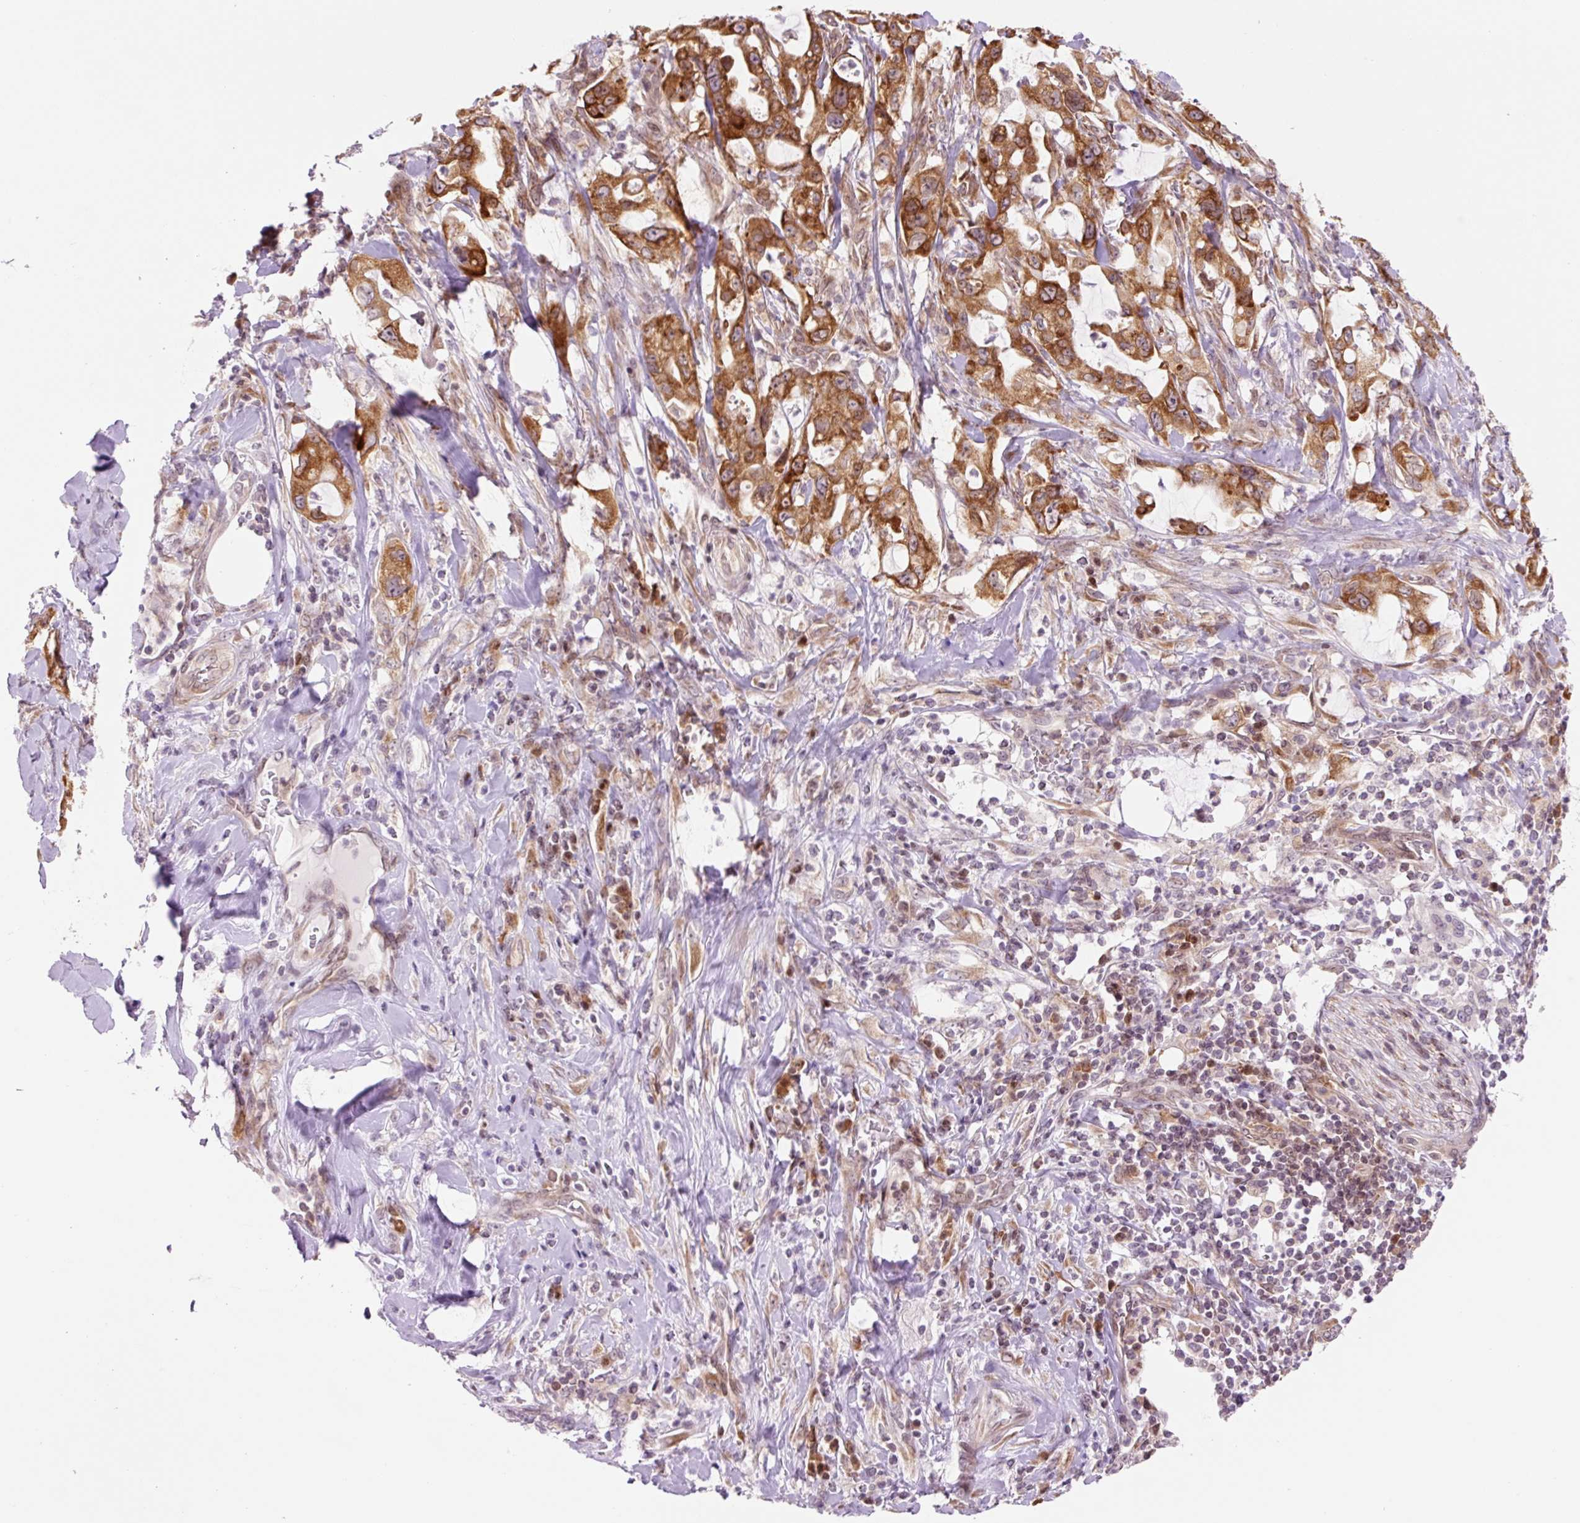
{"staining": {"intensity": "strong", "quantity": ">75%", "location": "cytoplasmic/membranous"}, "tissue": "pancreatic cancer", "cell_type": "Tumor cells", "image_type": "cancer", "snomed": [{"axis": "morphology", "description": "Adenocarcinoma, NOS"}, {"axis": "topography", "description": "Pancreas"}], "caption": "Immunohistochemical staining of pancreatic adenocarcinoma reveals high levels of strong cytoplasmic/membranous expression in about >75% of tumor cells. The staining was performed using DAB (3,3'-diaminobenzidine) to visualize the protein expression in brown, while the nuclei were stained in blue with hematoxylin (Magnification: 20x).", "gene": "RPL41", "patient": {"sex": "female", "age": 61}}